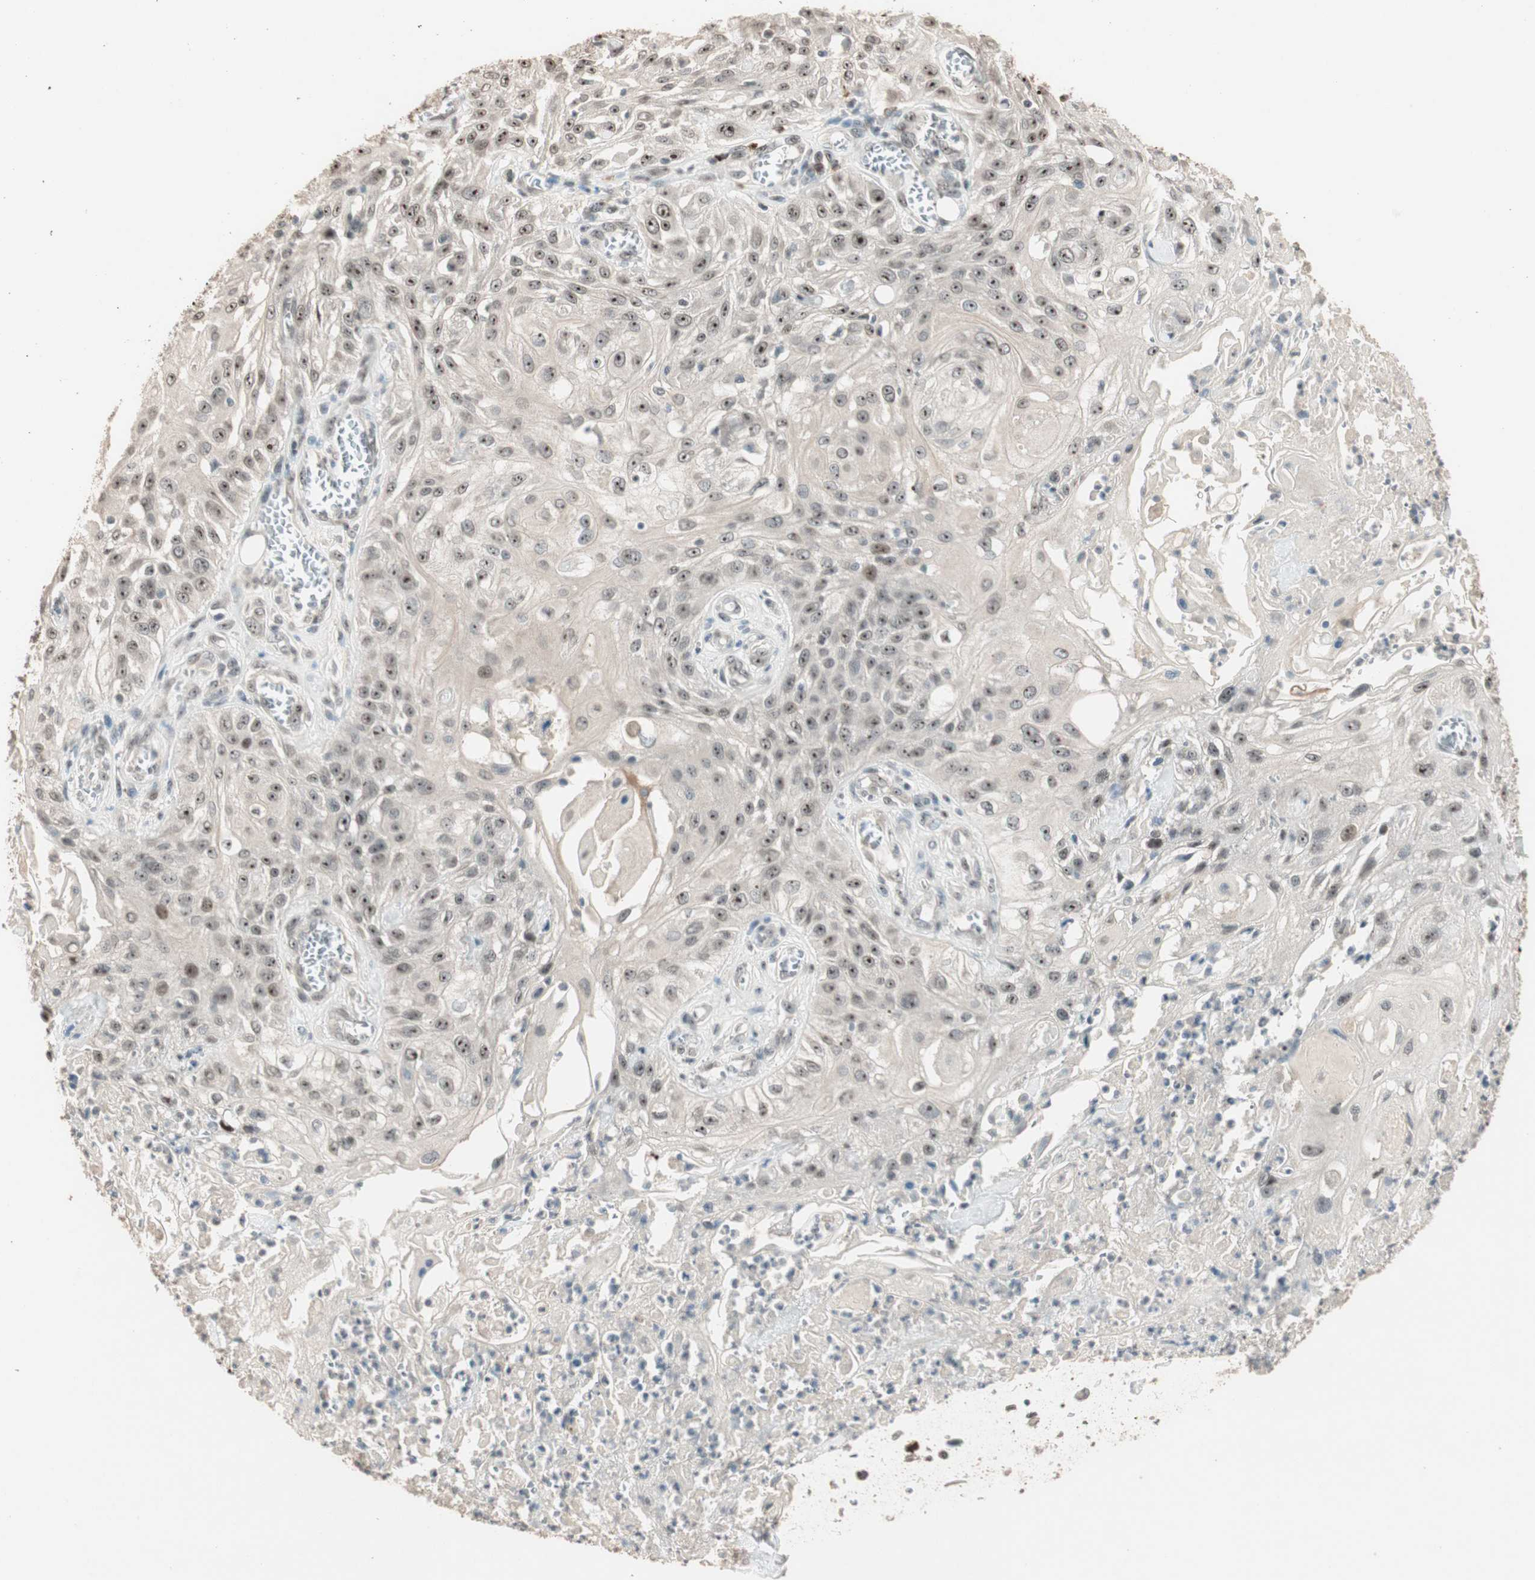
{"staining": {"intensity": "moderate", "quantity": ">75%", "location": "nuclear"}, "tissue": "skin cancer", "cell_type": "Tumor cells", "image_type": "cancer", "snomed": [{"axis": "morphology", "description": "Squamous cell carcinoma, NOS"}, {"axis": "morphology", "description": "Squamous cell carcinoma, metastatic, NOS"}, {"axis": "topography", "description": "Skin"}, {"axis": "topography", "description": "Lymph node"}], "caption": "Approximately >75% of tumor cells in human skin cancer (squamous cell carcinoma) exhibit moderate nuclear protein positivity as visualized by brown immunohistochemical staining.", "gene": "ETV4", "patient": {"sex": "male", "age": 75}}